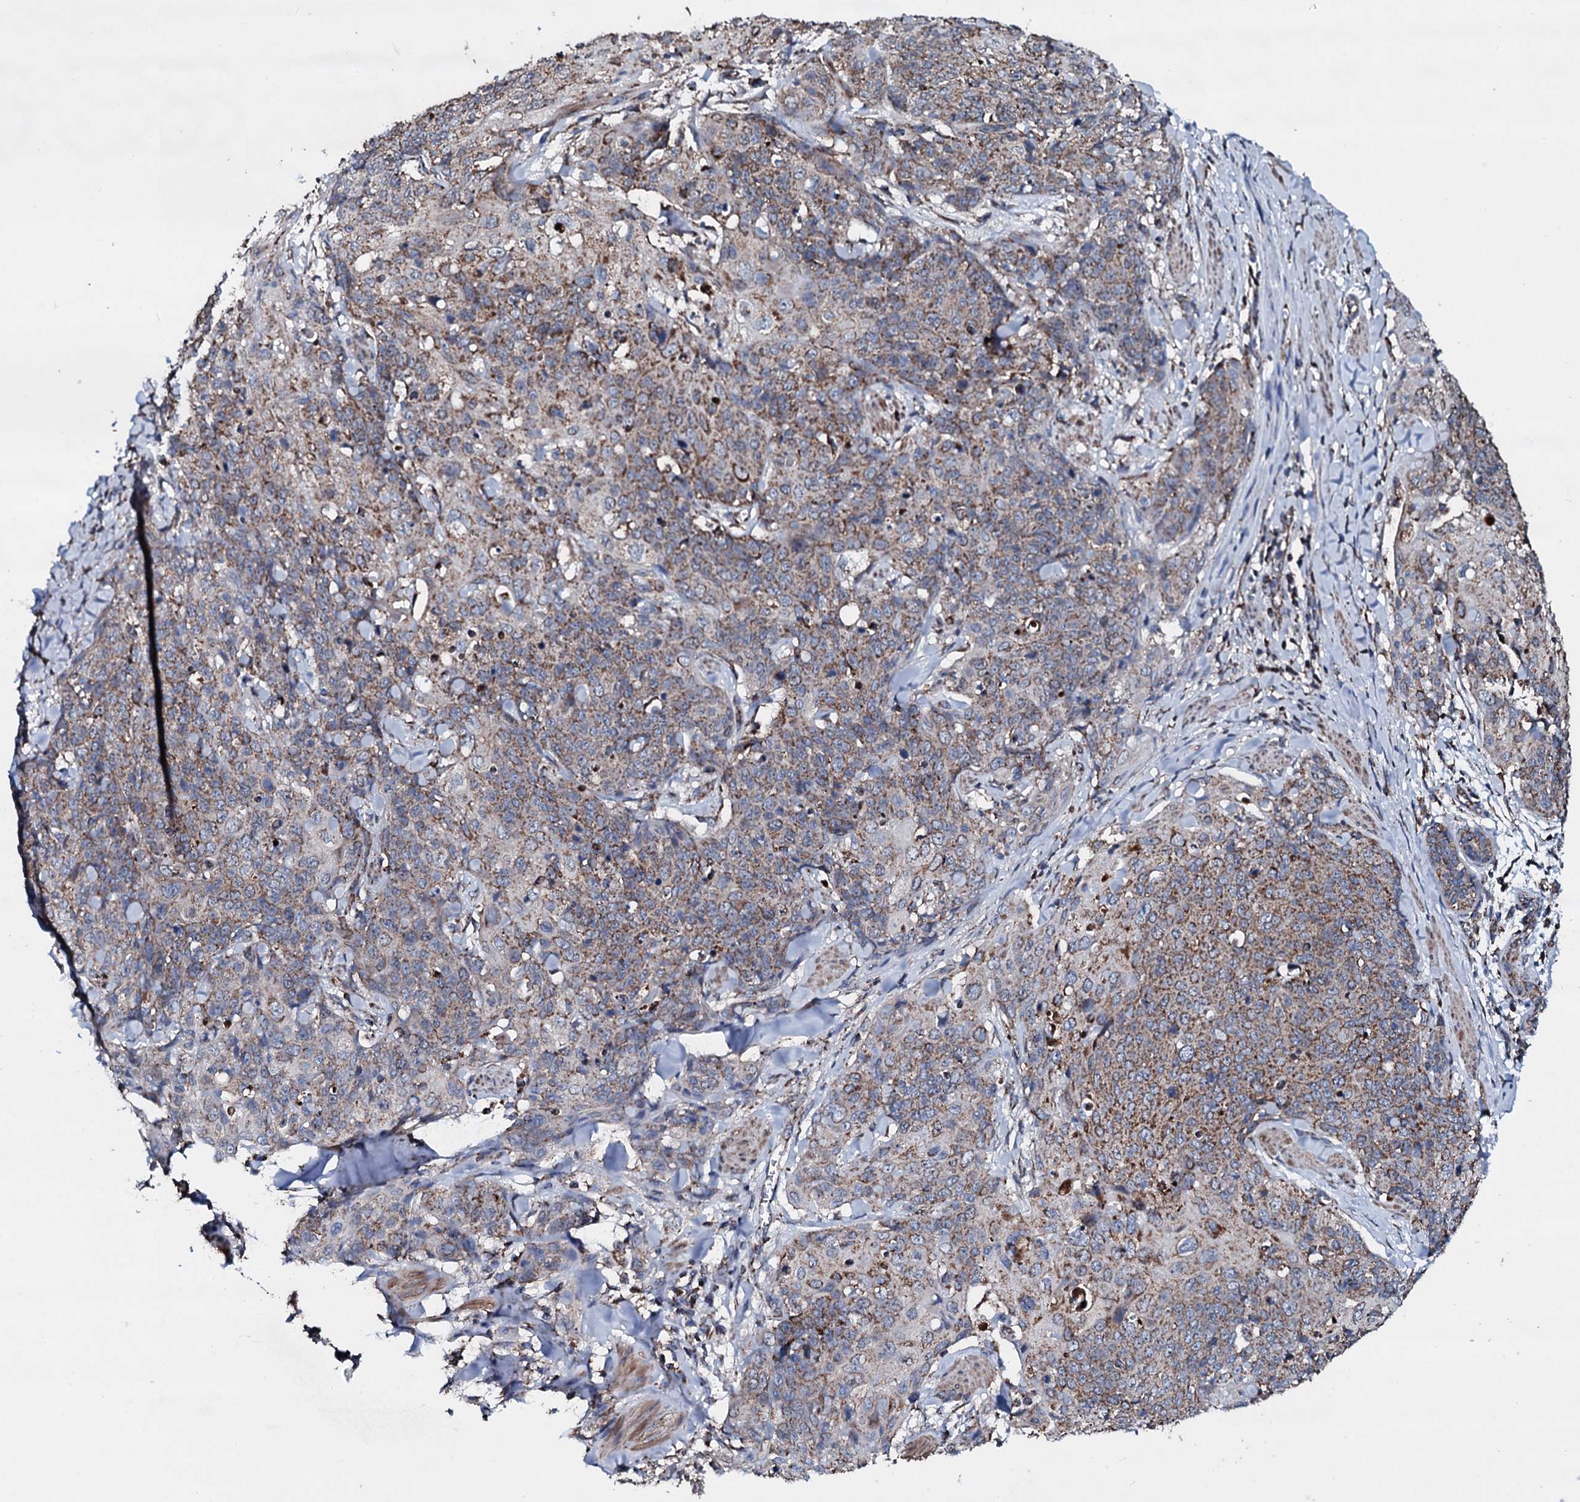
{"staining": {"intensity": "moderate", "quantity": "25%-75%", "location": "cytoplasmic/membranous"}, "tissue": "skin cancer", "cell_type": "Tumor cells", "image_type": "cancer", "snomed": [{"axis": "morphology", "description": "Squamous cell carcinoma, NOS"}, {"axis": "topography", "description": "Skin"}, {"axis": "topography", "description": "Vulva"}], "caption": "Immunohistochemical staining of skin squamous cell carcinoma shows medium levels of moderate cytoplasmic/membranous protein positivity in approximately 25%-75% of tumor cells.", "gene": "DYNC2I2", "patient": {"sex": "female", "age": 85}}